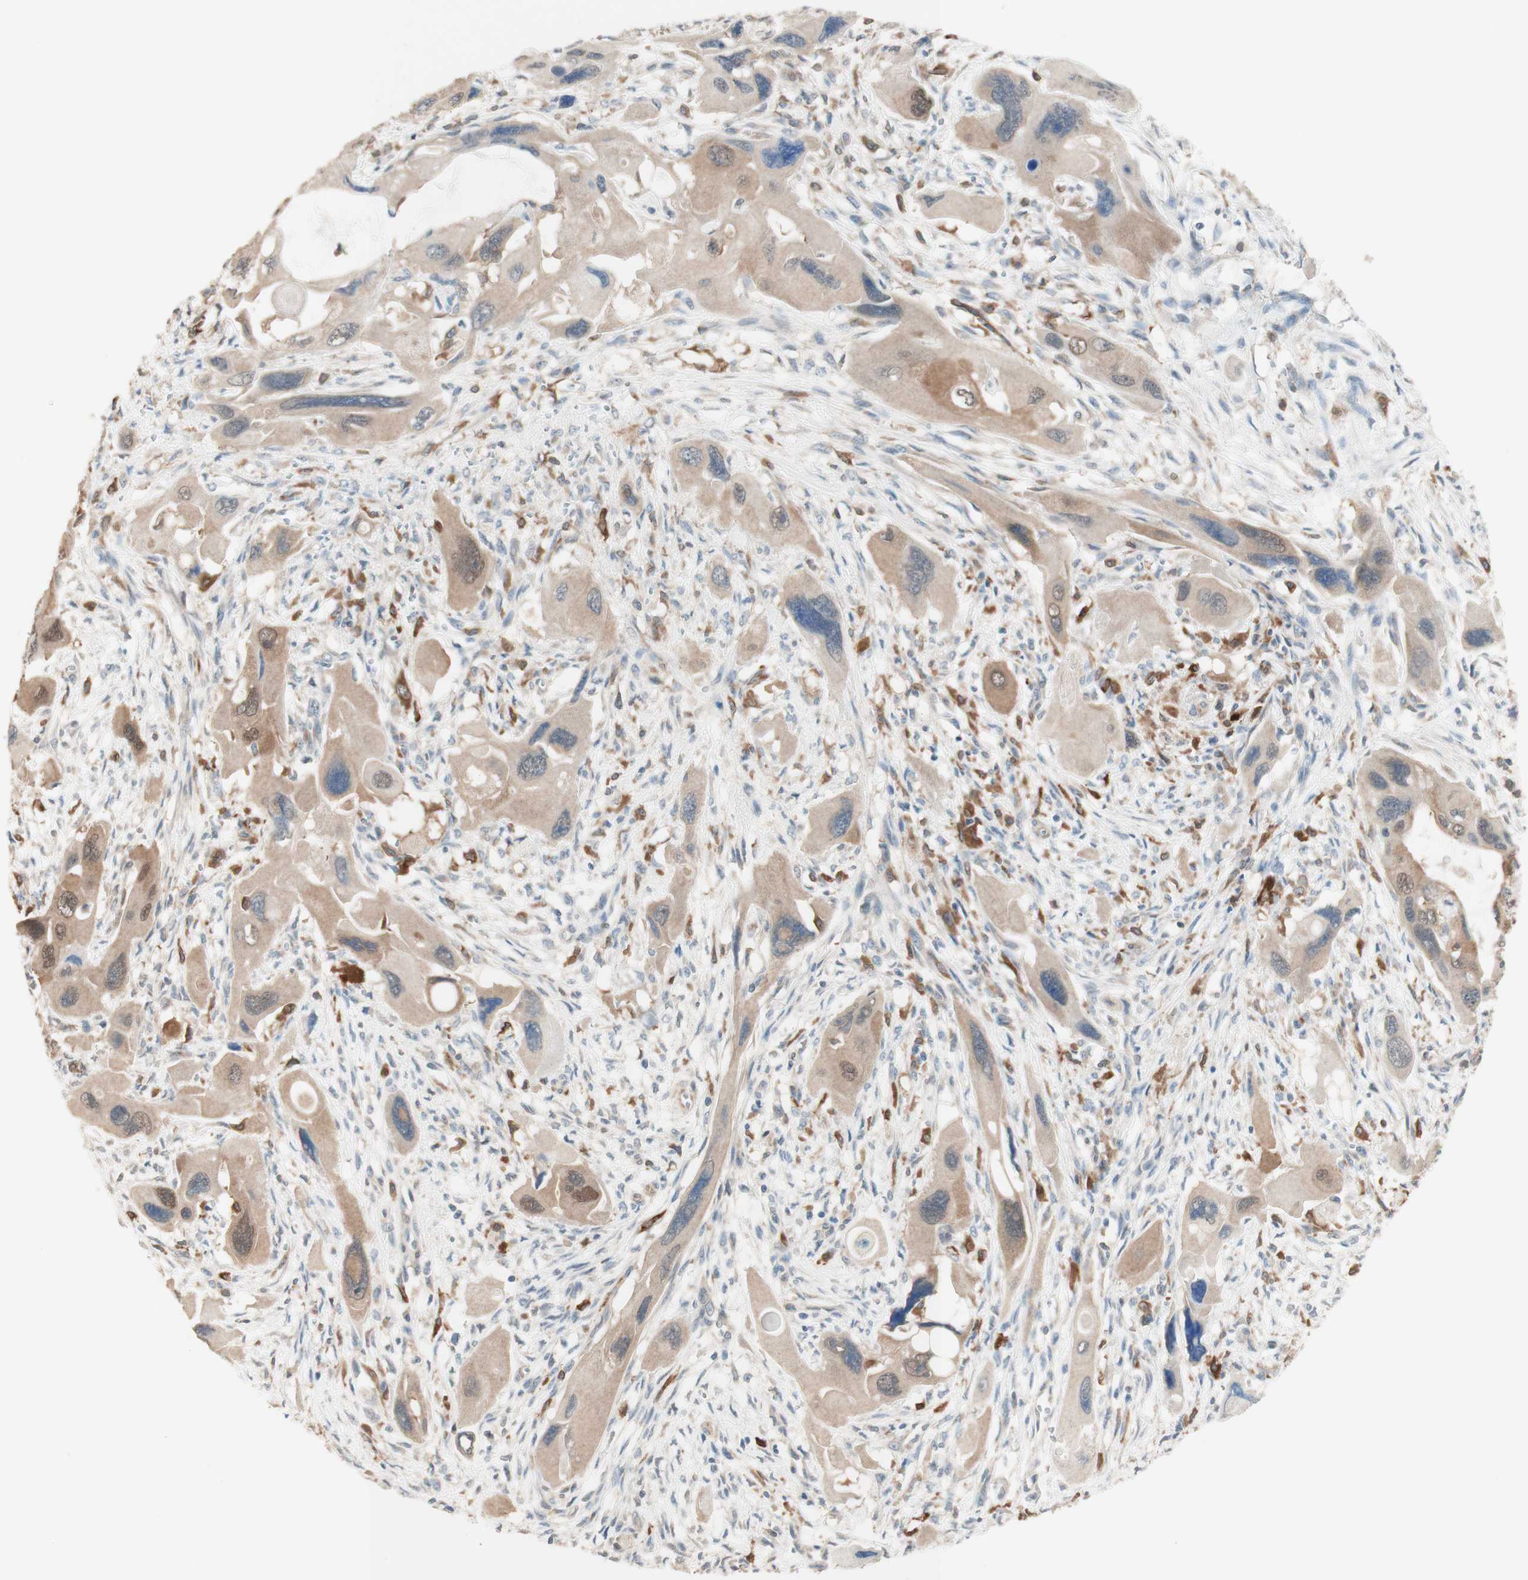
{"staining": {"intensity": "weak", "quantity": ">75%", "location": "cytoplasmic/membranous"}, "tissue": "pancreatic cancer", "cell_type": "Tumor cells", "image_type": "cancer", "snomed": [{"axis": "morphology", "description": "Adenocarcinoma, NOS"}, {"axis": "topography", "description": "Pancreas"}], "caption": "Pancreatic adenocarcinoma stained with a brown dye demonstrates weak cytoplasmic/membranous positive expression in about >75% of tumor cells.", "gene": "COMT", "patient": {"sex": "male", "age": 73}}